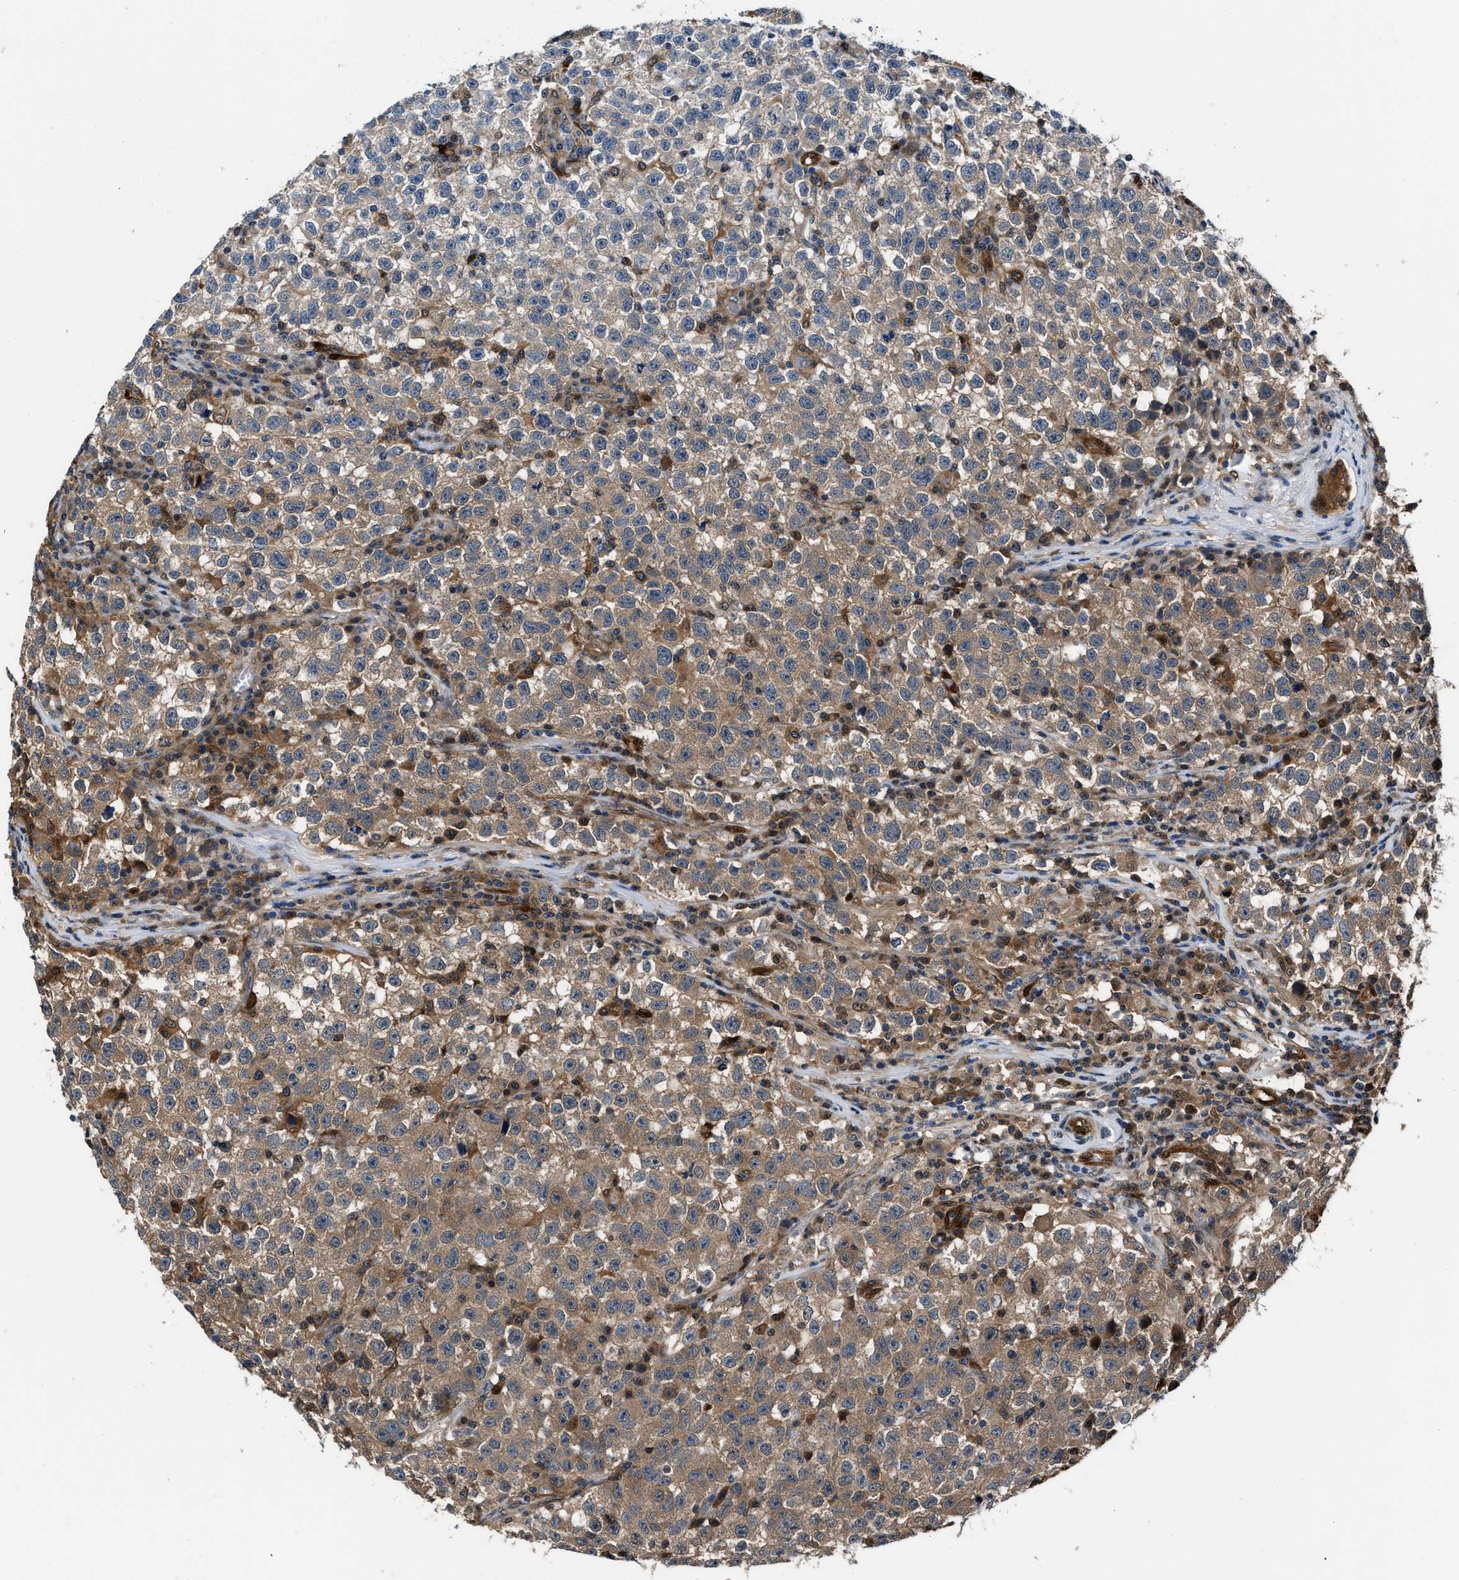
{"staining": {"intensity": "weak", "quantity": "25%-75%", "location": "cytoplasmic/membranous"}, "tissue": "testis cancer", "cell_type": "Tumor cells", "image_type": "cancer", "snomed": [{"axis": "morphology", "description": "Seminoma, NOS"}, {"axis": "topography", "description": "Testis"}], "caption": "A histopathology image of human testis cancer (seminoma) stained for a protein reveals weak cytoplasmic/membranous brown staining in tumor cells.", "gene": "PPA1", "patient": {"sex": "male", "age": 22}}